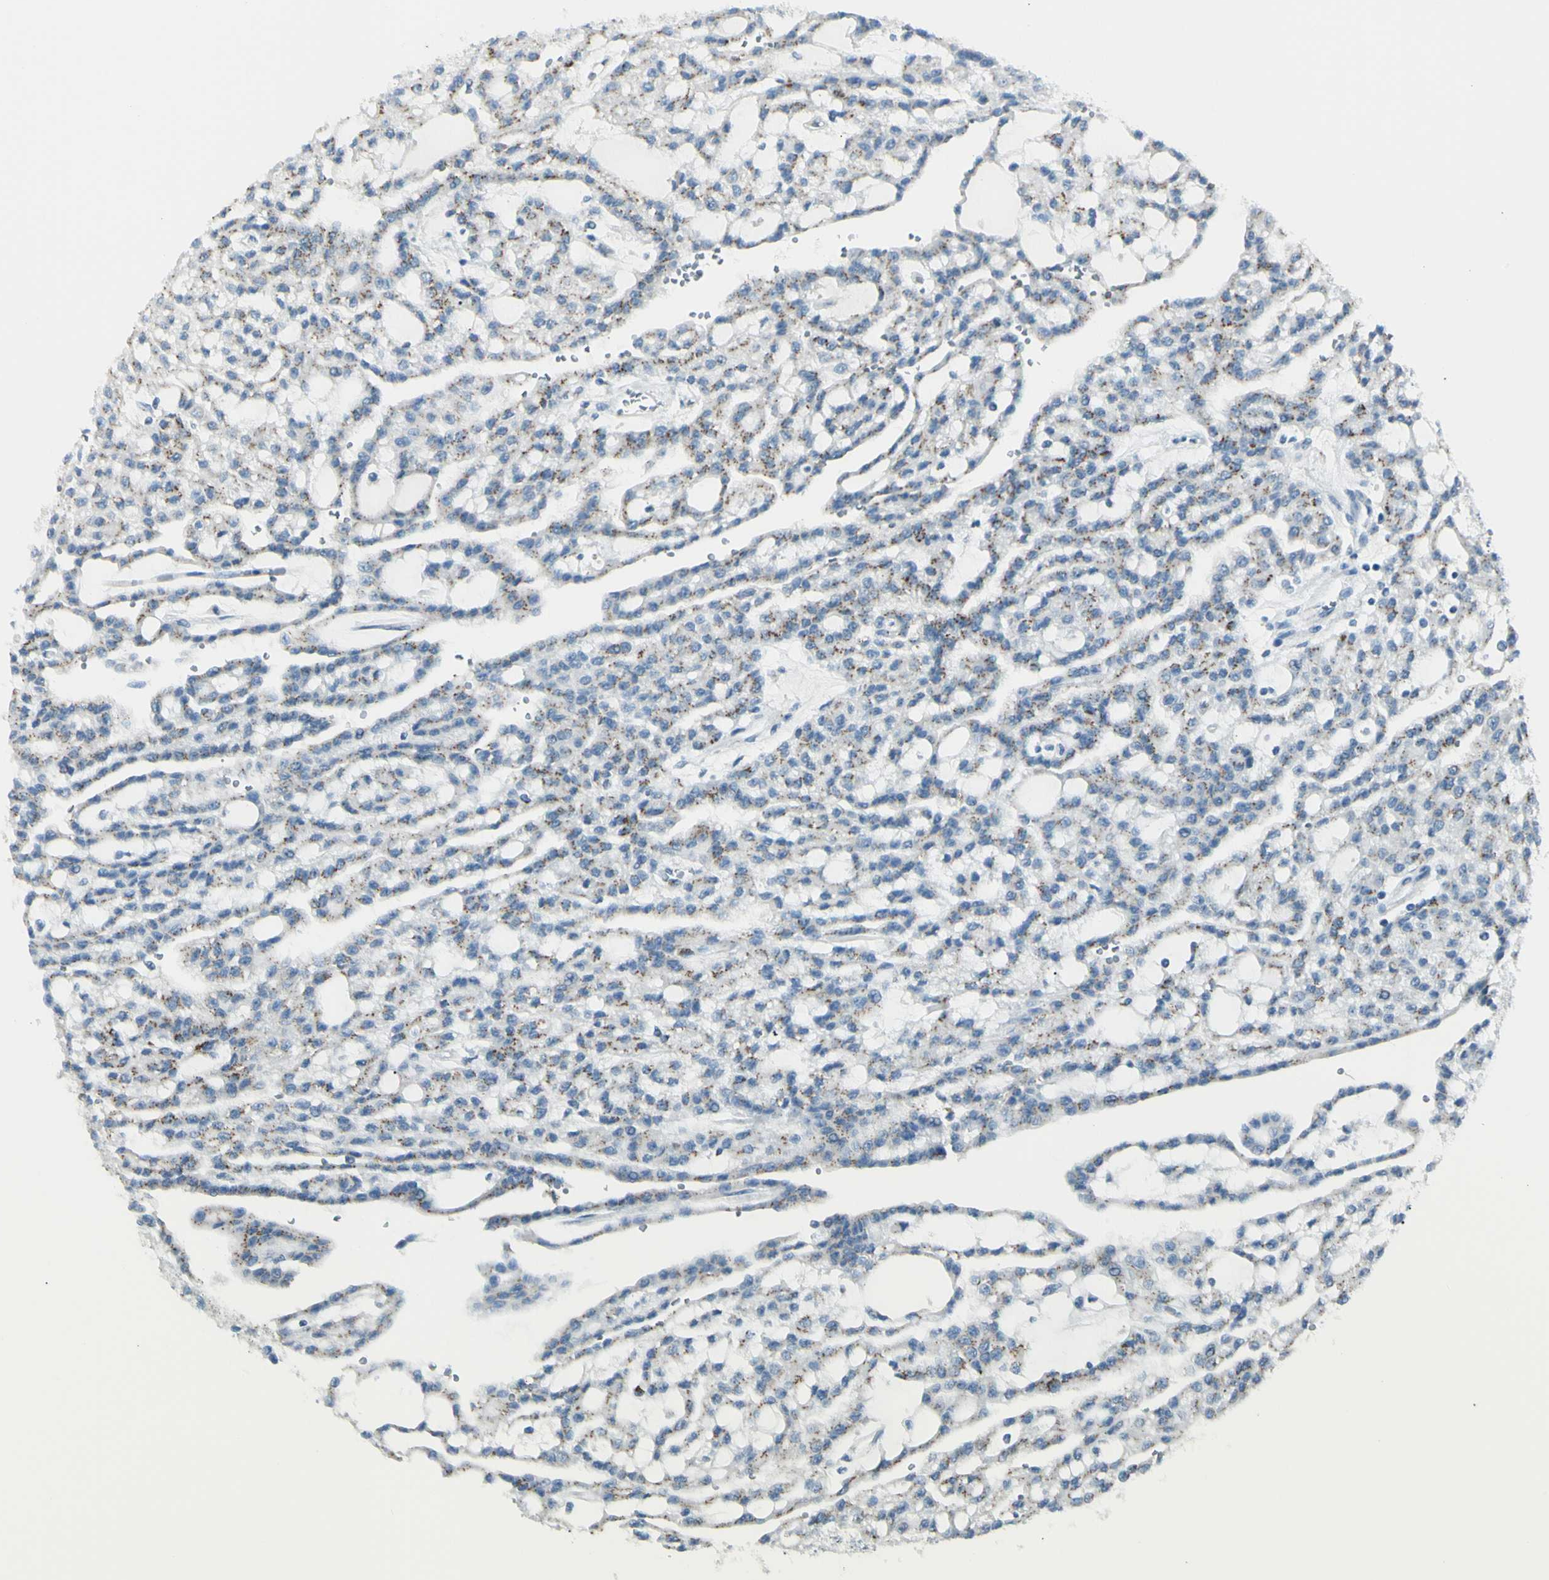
{"staining": {"intensity": "weak", "quantity": ">75%", "location": "cytoplasmic/membranous"}, "tissue": "renal cancer", "cell_type": "Tumor cells", "image_type": "cancer", "snomed": [{"axis": "morphology", "description": "Adenocarcinoma, NOS"}, {"axis": "topography", "description": "Kidney"}], "caption": "Immunohistochemical staining of human adenocarcinoma (renal) reveals weak cytoplasmic/membranous protein staining in about >75% of tumor cells.", "gene": "B4GALT1", "patient": {"sex": "male", "age": 63}}